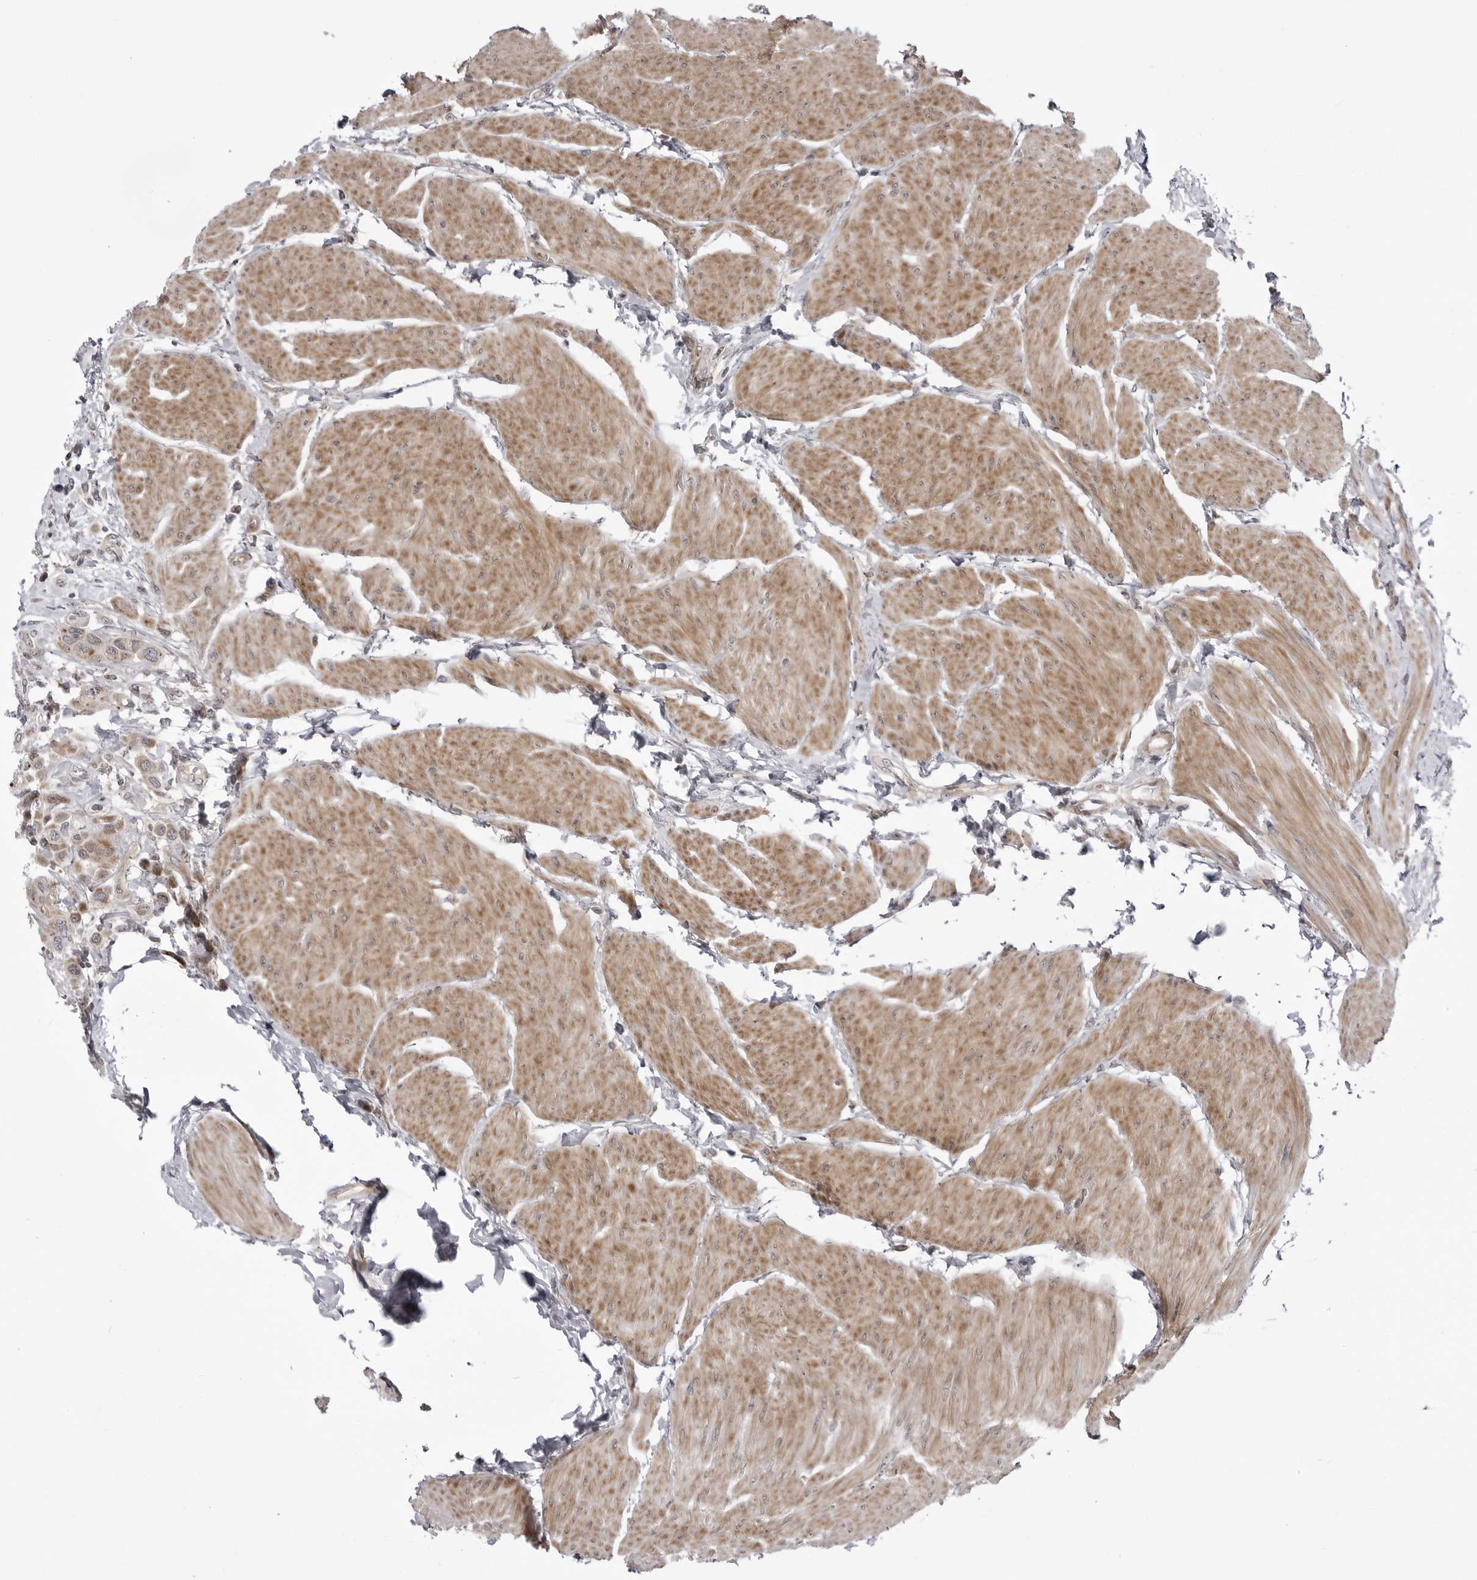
{"staining": {"intensity": "moderate", "quantity": "25%-75%", "location": "cytoplasmic/membranous"}, "tissue": "urothelial cancer", "cell_type": "Tumor cells", "image_type": "cancer", "snomed": [{"axis": "morphology", "description": "Urothelial carcinoma, High grade"}, {"axis": "topography", "description": "Urinary bladder"}], "caption": "Urothelial cancer was stained to show a protein in brown. There is medium levels of moderate cytoplasmic/membranous positivity in about 25%-75% of tumor cells.", "gene": "CCDC18", "patient": {"sex": "male", "age": 50}}